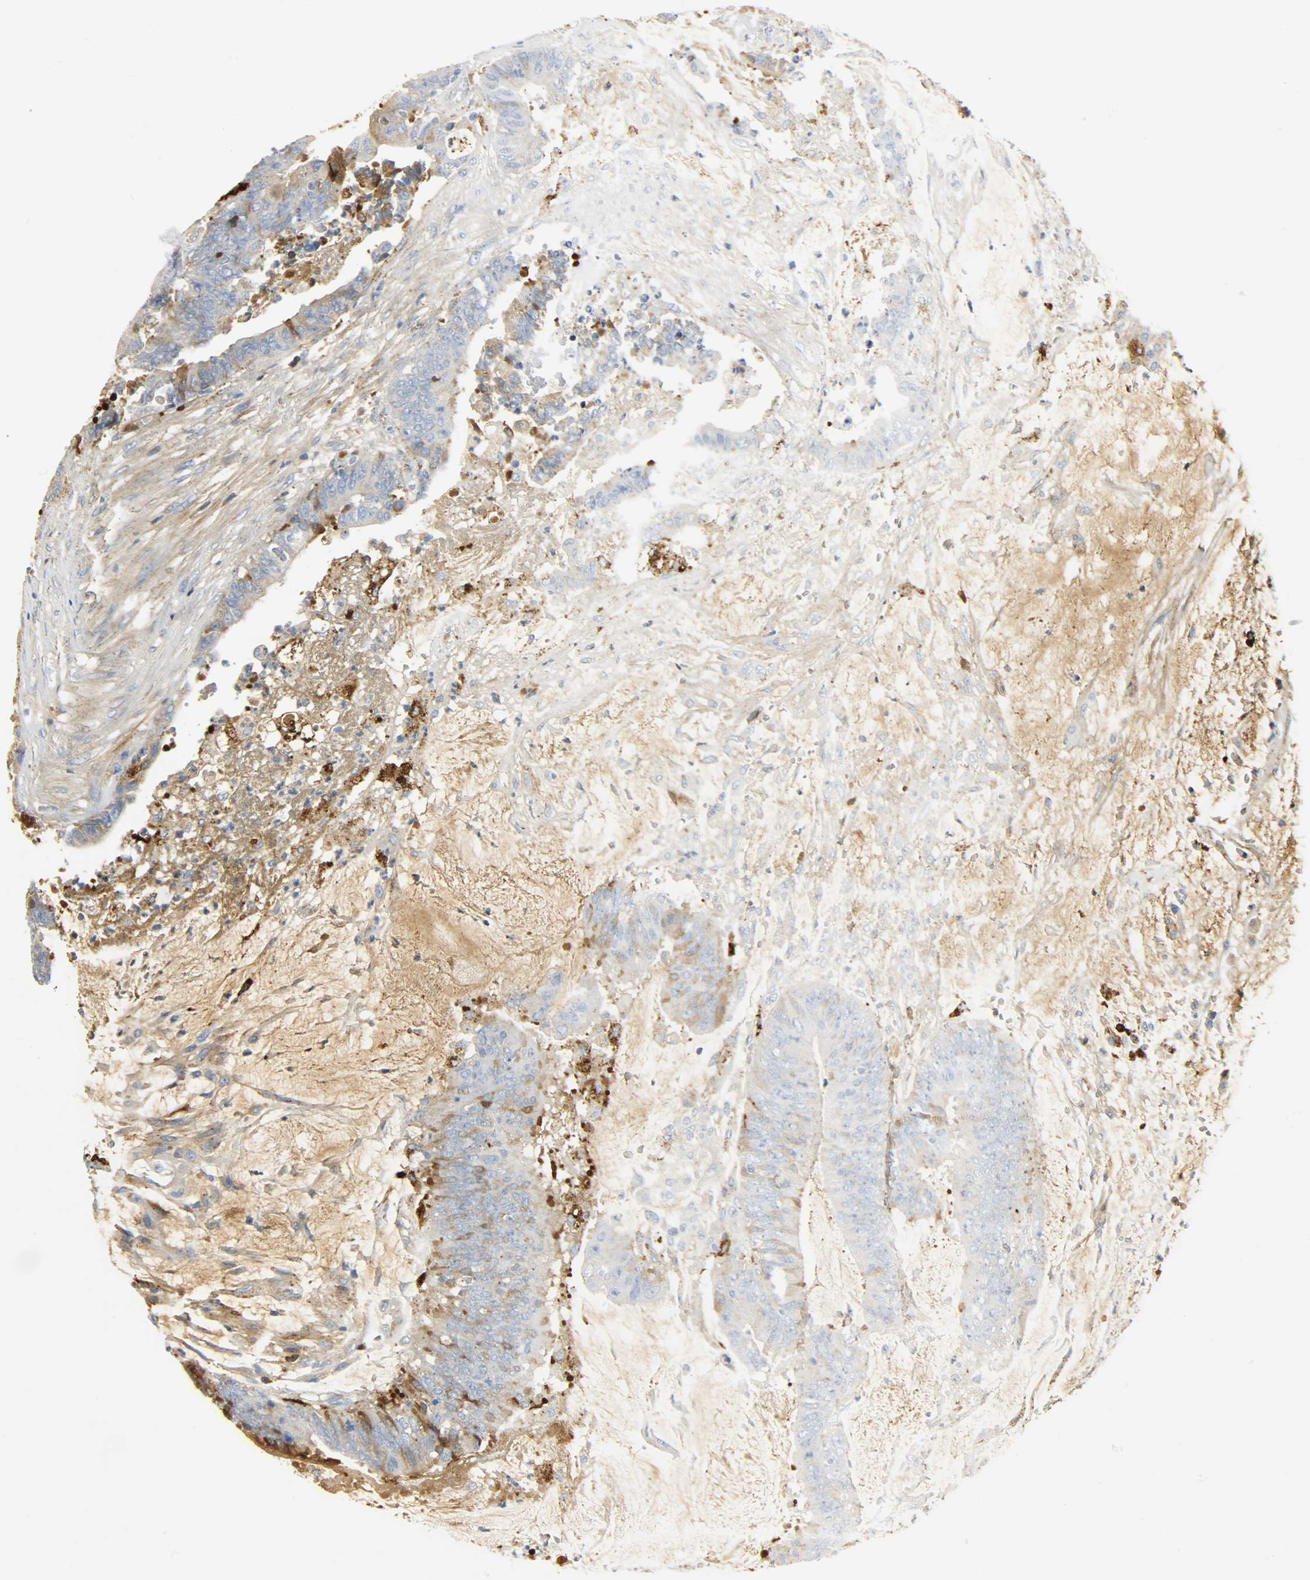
{"staining": {"intensity": "weak", "quantity": "<25%", "location": "cytoplasmic/membranous"}, "tissue": "colorectal cancer", "cell_type": "Tumor cells", "image_type": "cancer", "snomed": [{"axis": "morphology", "description": "Adenocarcinoma, NOS"}, {"axis": "topography", "description": "Rectum"}], "caption": "Colorectal cancer stained for a protein using immunohistochemistry displays no expression tumor cells.", "gene": "CRP", "patient": {"sex": "female", "age": 66}}